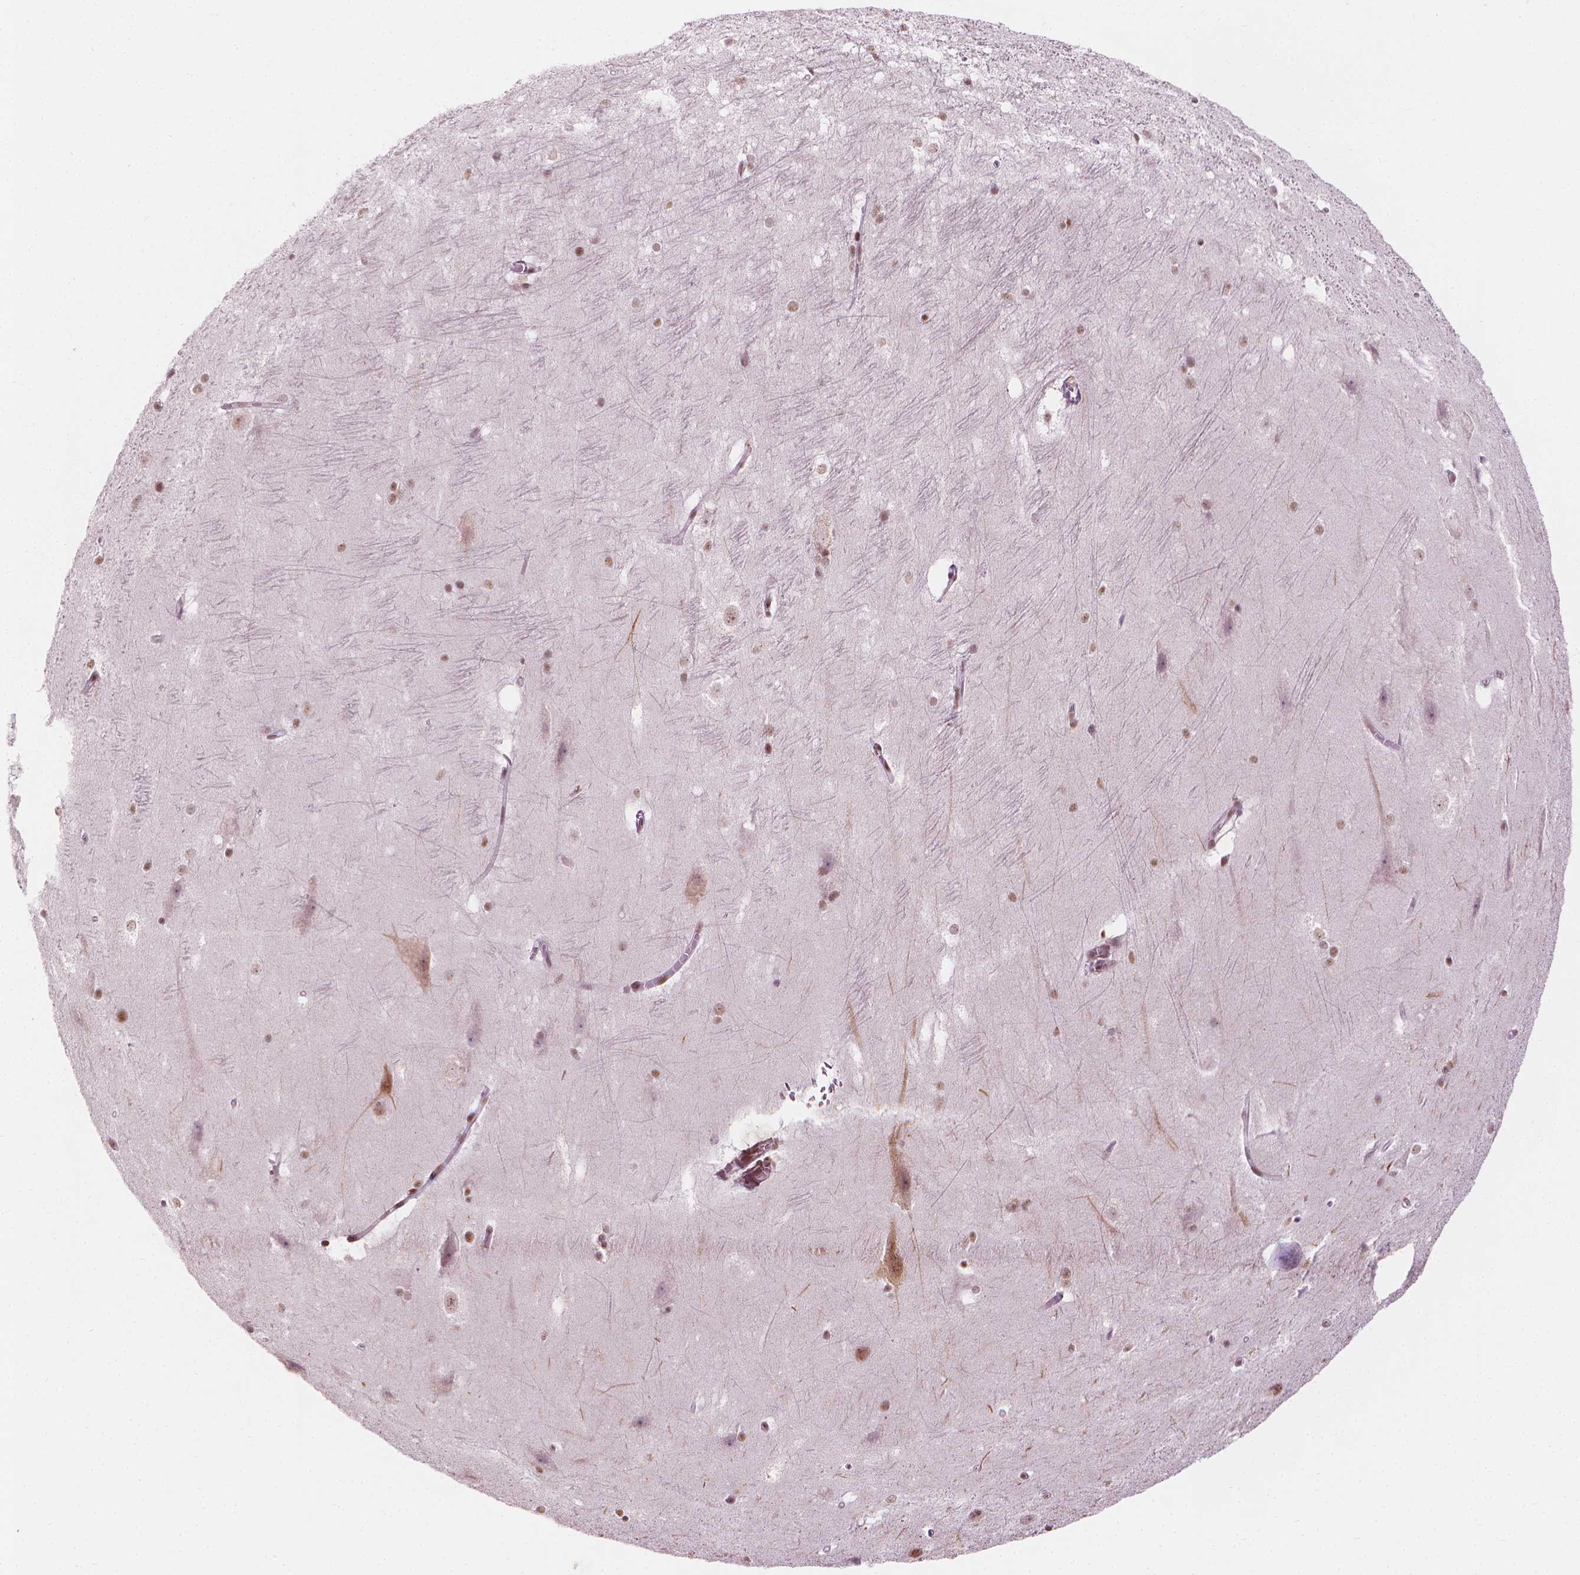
{"staining": {"intensity": "moderate", "quantity": ">75%", "location": "nuclear"}, "tissue": "hippocampus", "cell_type": "Glial cells", "image_type": "normal", "snomed": [{"axis": "morphology", "description": "Normal tissue, NOS"}, {"axis": "topography", "description": "Cerebral cortex"}, {"axis": "topography", "description": "Hippocampus"}], "caption": "Immunohistochemical staining of normal human hippocampus shows >75% levels of moderate nuclear protein staining in about >75% of glial cells. (DAB (3,3'-diaminobenzidine) IHC with brightfield microscopy, high magnification).", "gene": "ELF2", "patient": {"sex": "female", "age": 19}}